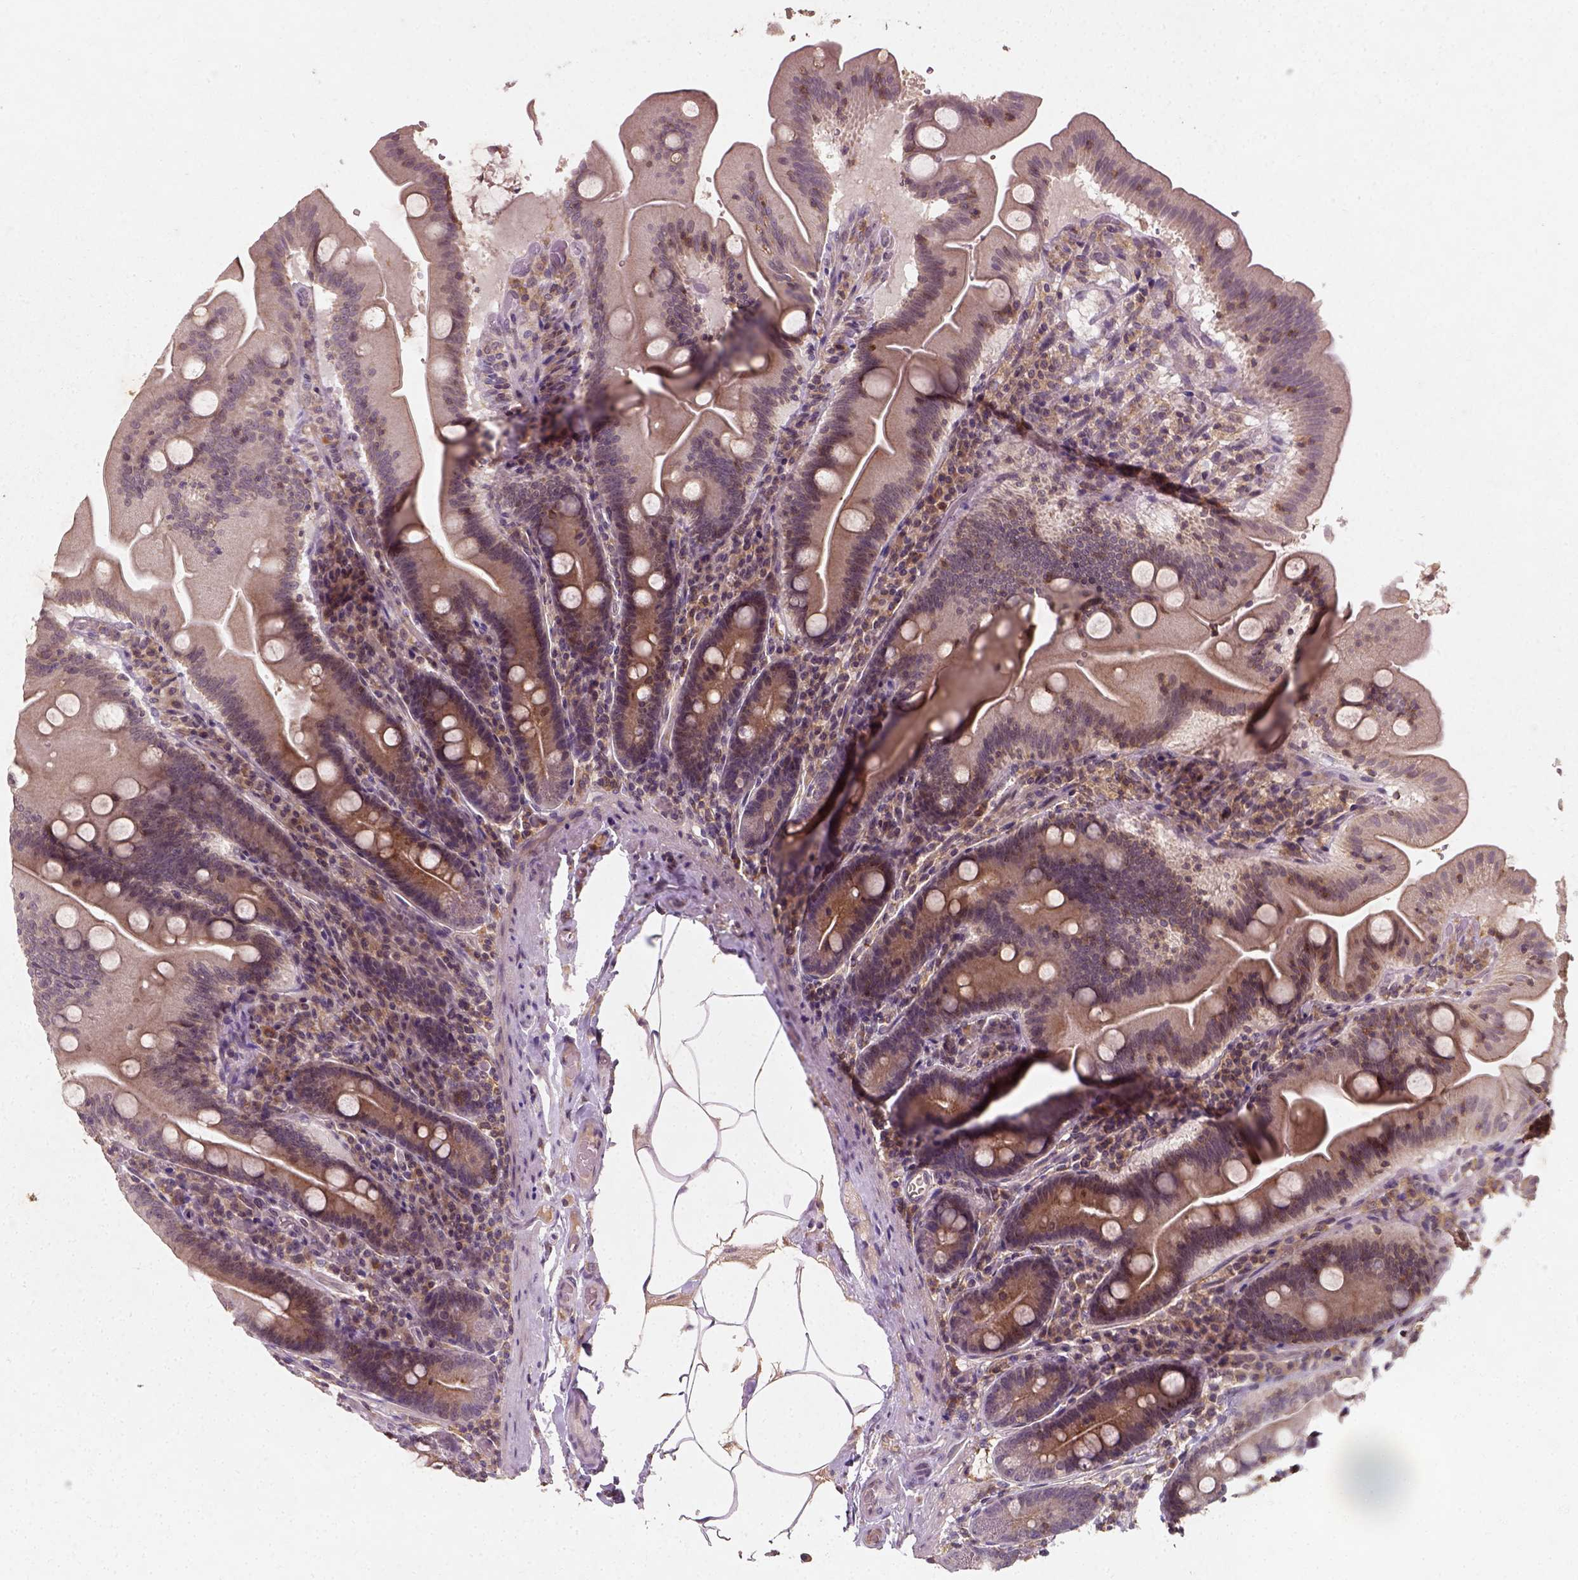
{"staining": {"intensity": "moderate", "quantity": "<25%", "location": "cytoplasmic/membranous"}, "tissue": "small intestine", "cell_type": "Glandular cells", "image_type": "normal", "snomed": [{"axis": "morphology", "description": "Normal tissue, NOS"}, {"axis": "topography", "description": "Small intestine"}], "caption": "The micrograph shows immunohistochemical staining of unremarkable small intestine. There is moderate cytoplasmic/membranous expression is present in about <25% of glandular cells. The staining was performed using DAB, with brown indicating positive protein expression. Nuclei are stained blue with hematoxylin.", "gene": "CAMKK1", "patient": {"sex": "male", "age": 37}}